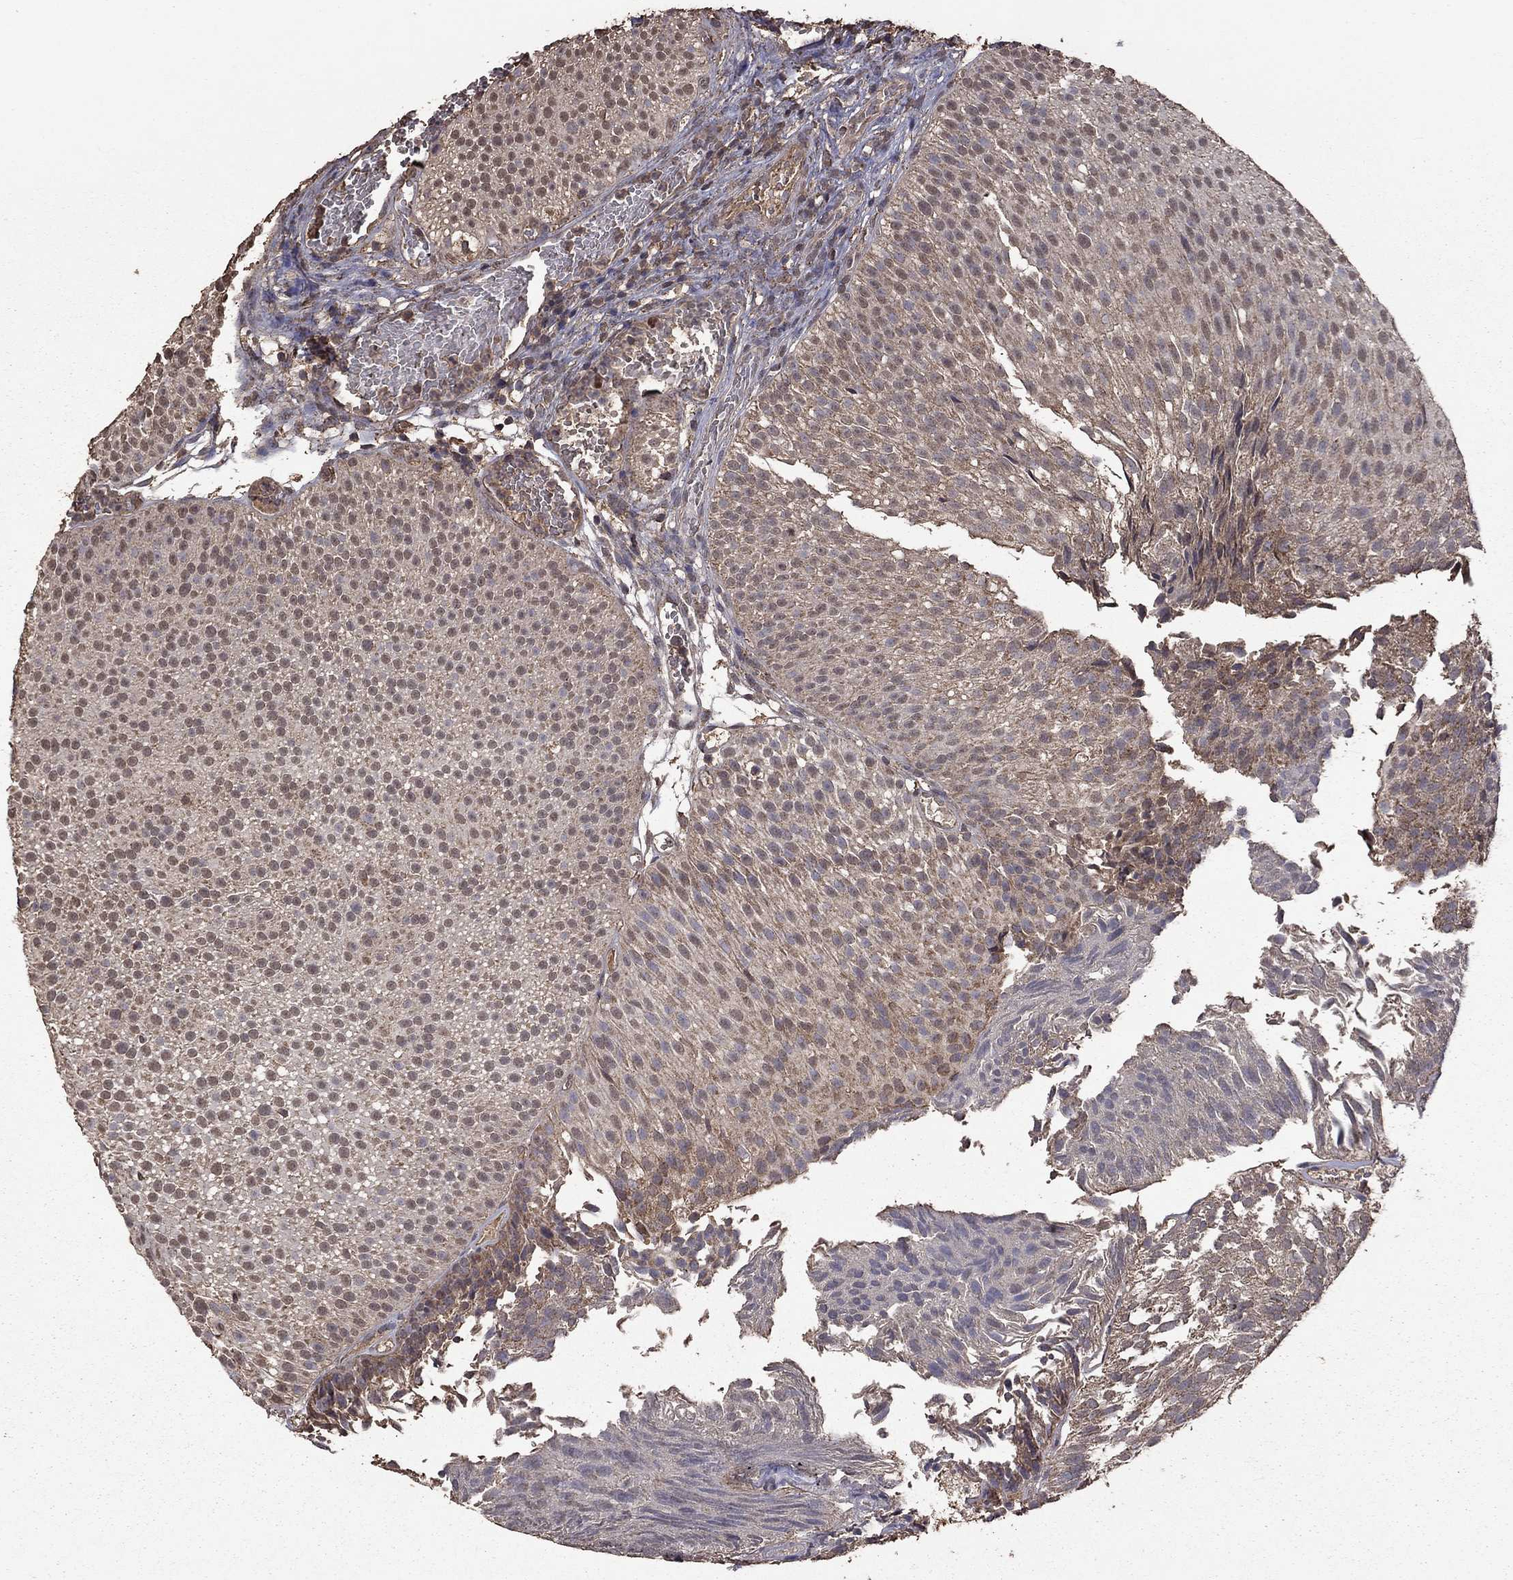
{"staining": {"intensity": "negative", "quantity": "none", "location": "none"}, "tissue": "urothelial cancer", "cell_type": "Tumor cells", "image_type": "cancer", "snomed": [{"axis": "morphology", "description": "Urothelial carcinoma, Low grade"}, {"axis": "topography", "description": "Urinary bladder"}], "caption": "Urothelial cancer was stained to show a protein in brown. There is no significant positivity in tumor cells.", "gene": "SERPINA5", "patient": {"sex": "male", "age": 65}}